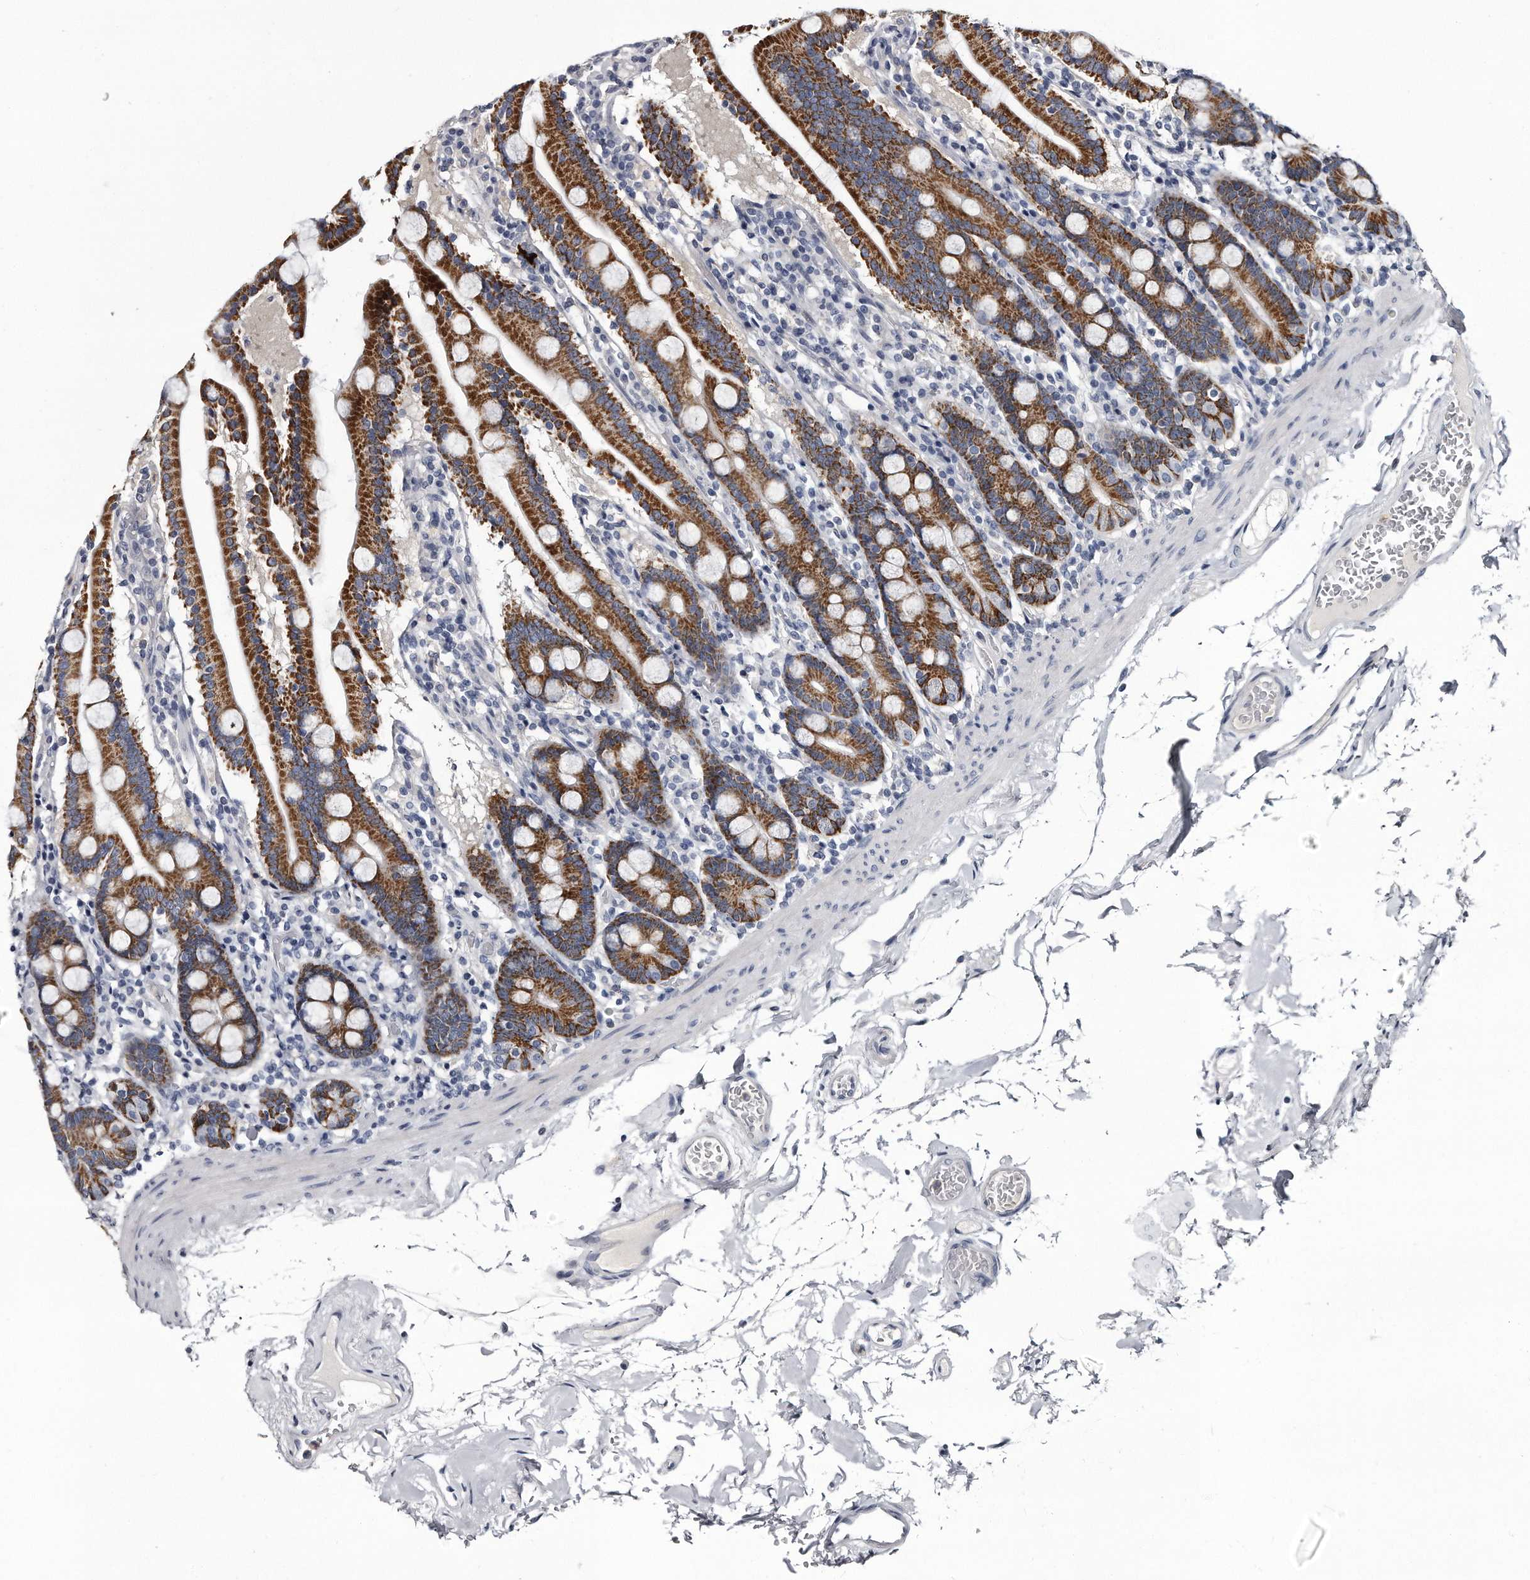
{"staining": {"intensity": "strong", "quantity": ">75%", "location": "cytoplasmic/membranous"}, "tissue": "duodenum", "cell_type": "Glandular cells", "image_type": "normal", "snomed": [{"axis": "morphology", "description": "Normal tissue, NOS"}, {"axis": "topography", "description": "Duodenum"}], "caption": "The histopathology image exhibits staining of benign duodenum, revealing strong cytoplasmic/membranous protein positivity (brown color) within glandular cells. Nuclei are stained in blue.", "gene": "GAPVD1", "patient": {"sex": "male", "age": 55}}